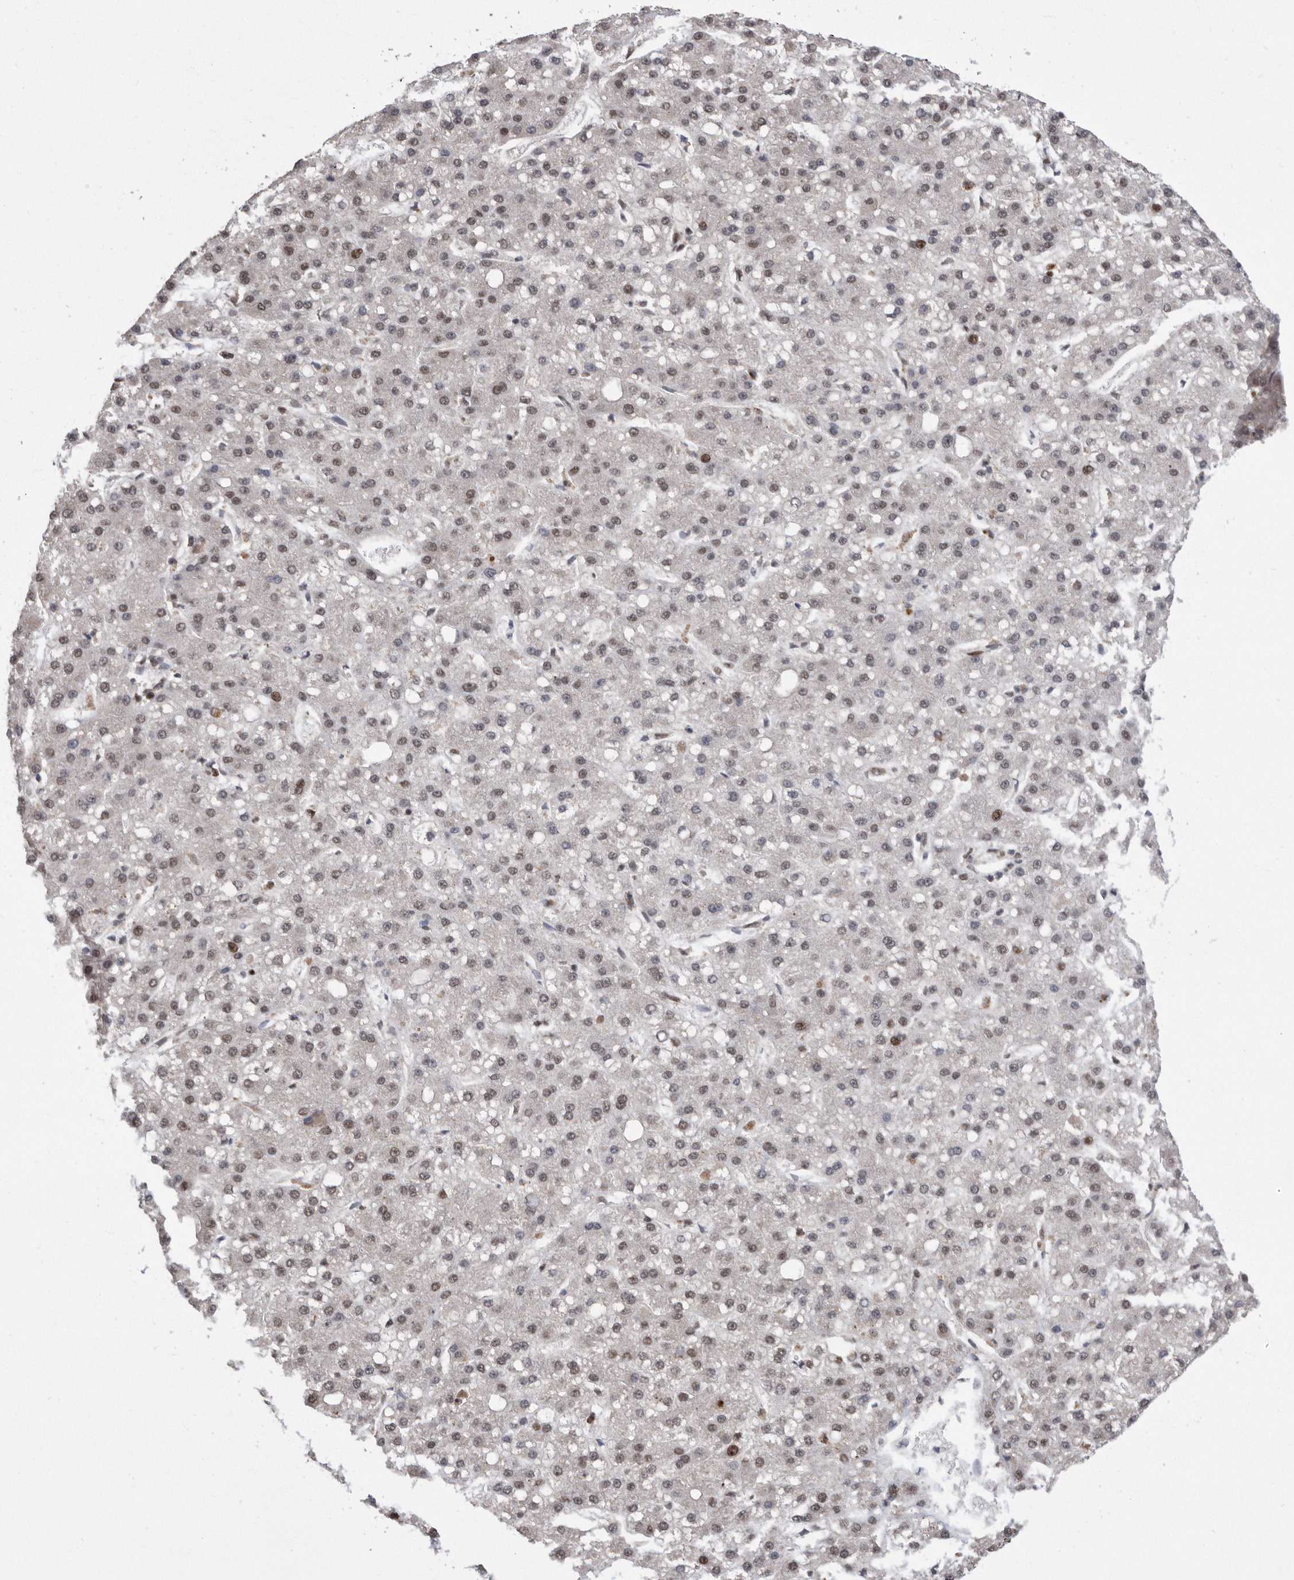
{"staining": {"intensity": "moderate", "quantity": "25%-75%", "location": "nuclear"}, "tissue": "liver cancer", "cell_type": "Tumor cells", "image_type": "cancer", "snomed": [{"axis": "morphology", "description": "Carcinoma, Hepatocellular, NOS"}, {"axis": "topography", "description": "Liver"}], "caption": "Immunohistochemical staining of liver cancer (hepatocellular carcinoma) demonstrates medium levels of moderate nuclear protein staining in about 25%-75% of tumor cells.", "gene": "TDRD3", "patient": {"sex": "male", "age": 67}}